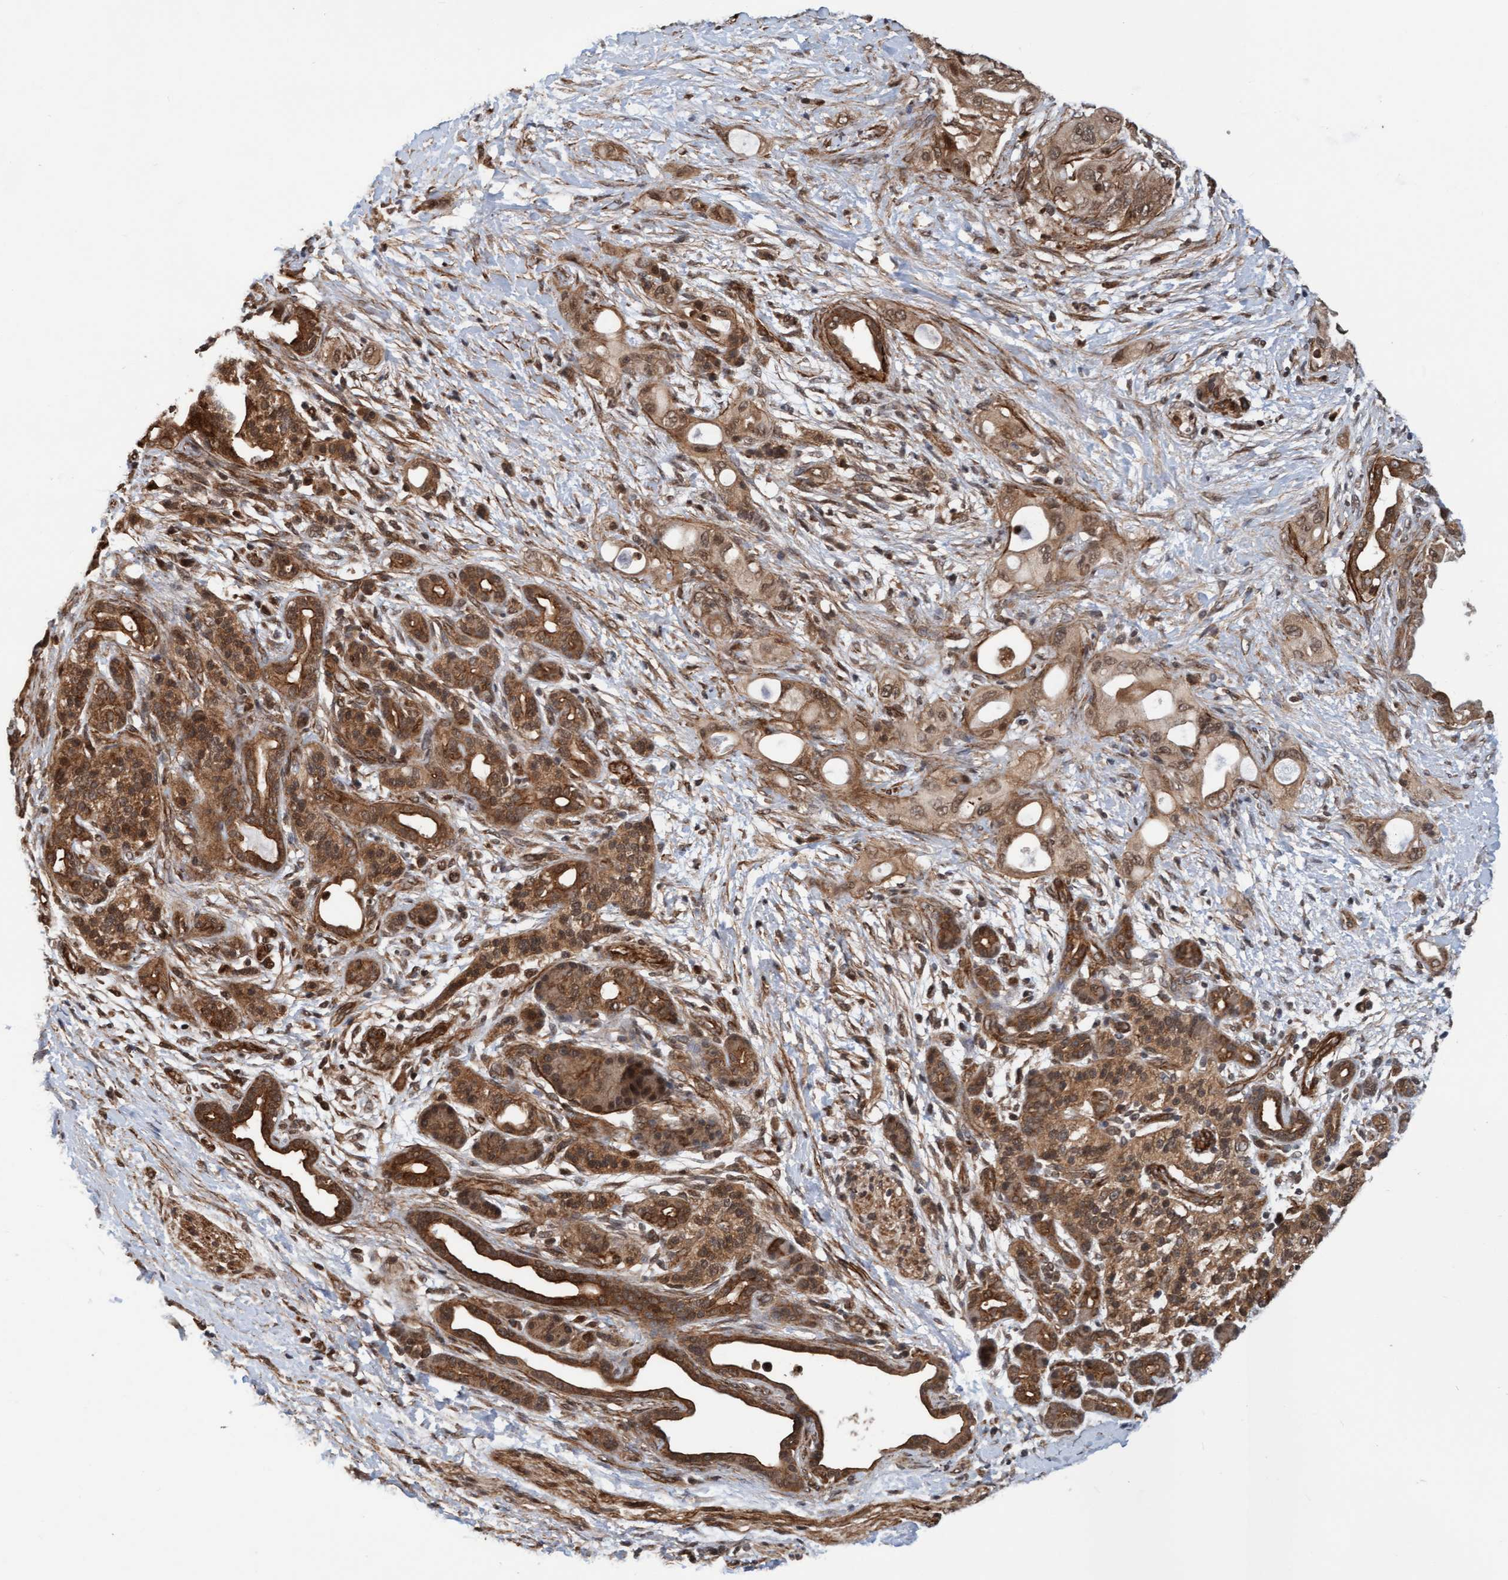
{"staining": {"intensity": "moderate", "quantity": ">75%", "location": "cytoplasmic/membranous,nuclear"}, "tissue": "pancreatic cancer", "cell_type": "Tumor cells", "image_type": "cancer", "snomed": [{"axis": "morphology", "description": "Adenocarcinoma, NOS"}, {"axis": "topography", "description": "Pancreas"}], "caption": "High-magnification brightfield microscopy of pancreatic cancer (adenocarcinoma) stained with DAB (brown) and counterstained with hematoxylin (blue). tumor cells exhibit moderate cytoplasmic/membranous and nuclear staining is present in about>75% of cells.", "gene": "STXBP4", "patient": {"sex": "male", "age": 59}}